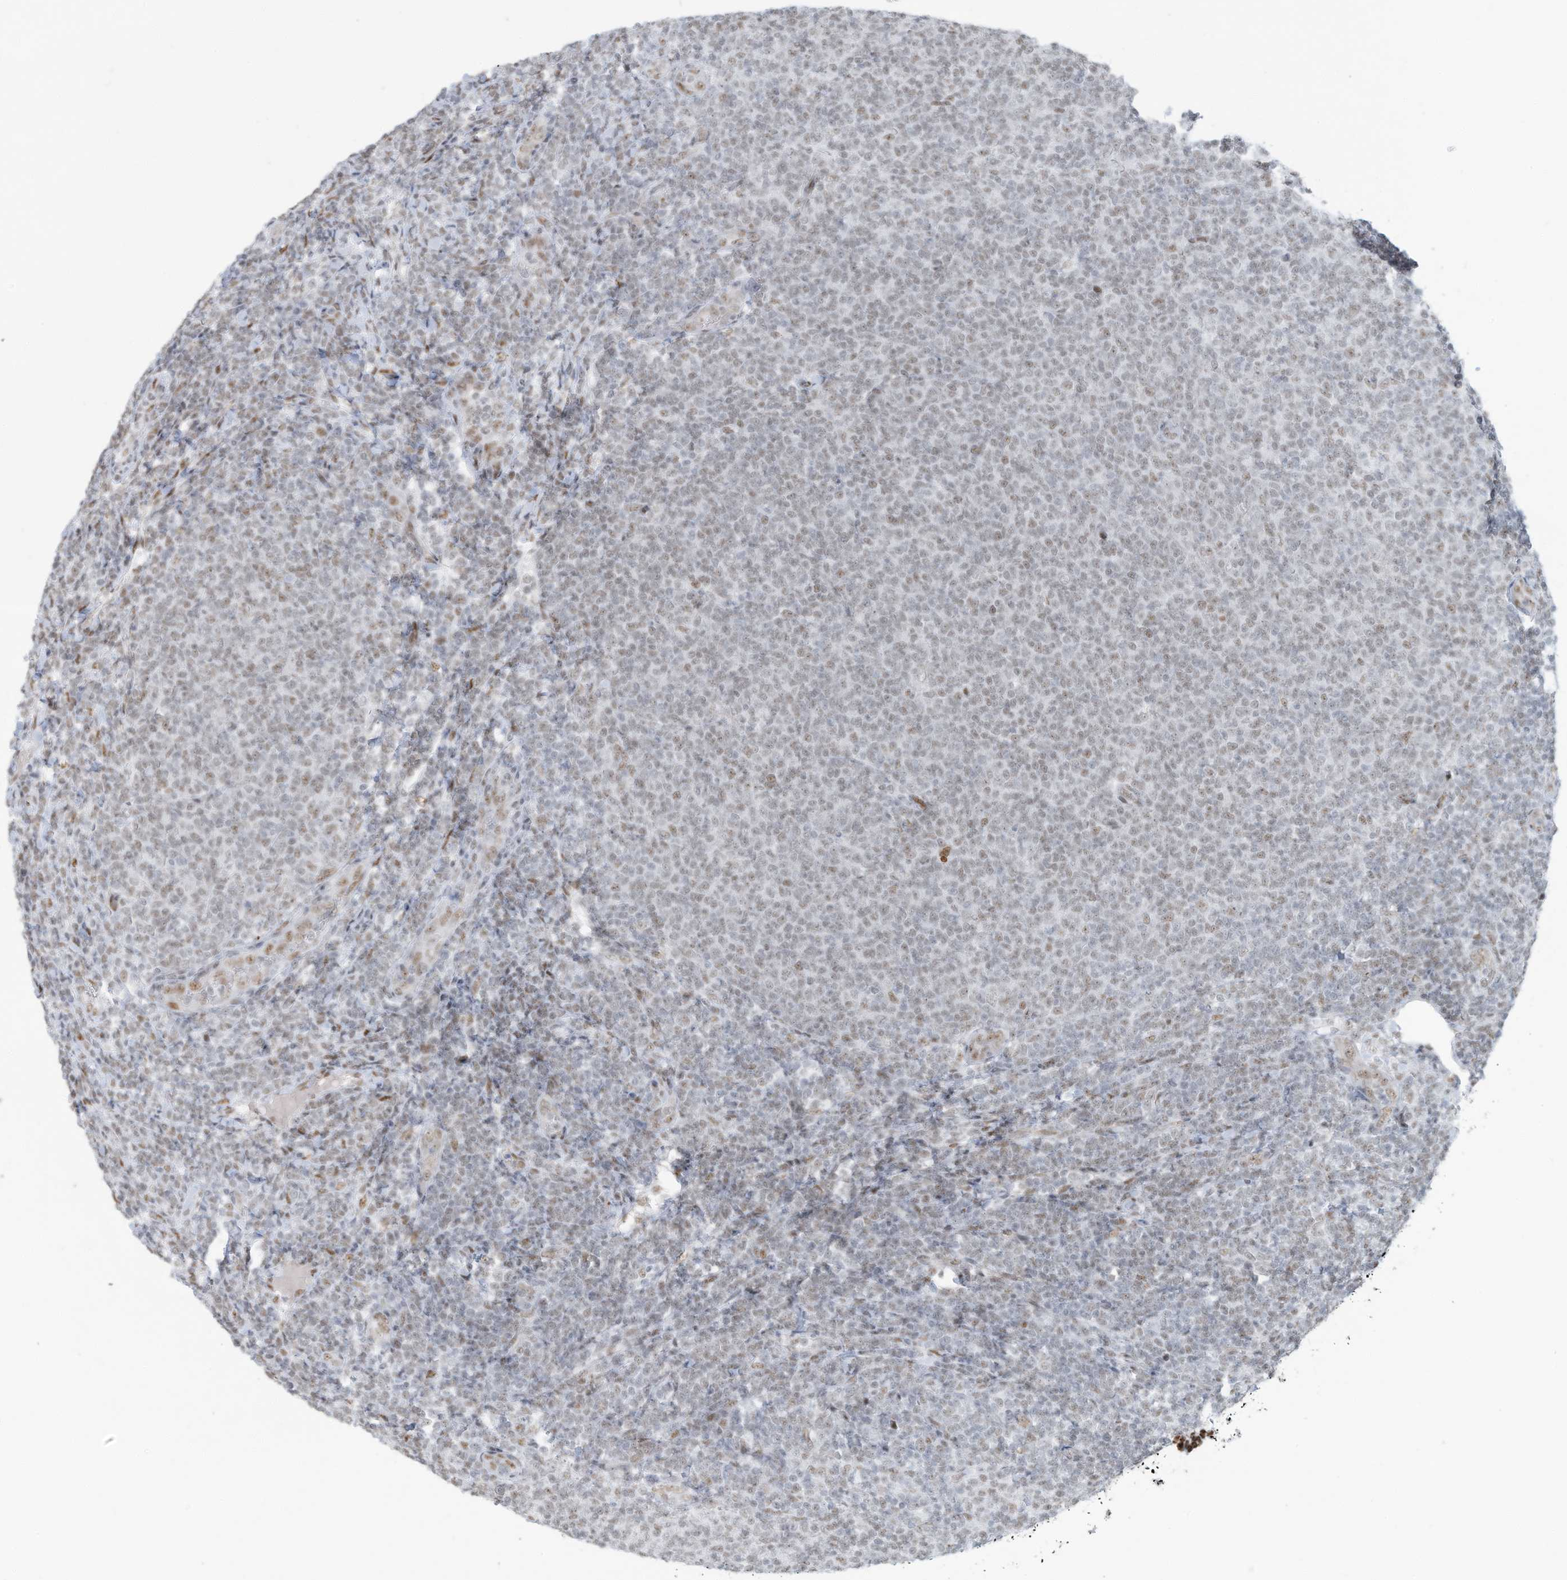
{"staining": {"intensity": "moderate", "quantity": "25%-75%", "location": "nuclear"}, "tissue": "lymphoma", "cell_type": "Tumor cells", "image_type": "cancer", "snomed": [{"axis": "morphology", "description": "Malignant lymphoma, non-Hodgkin's type, Low grade"}, {"axis": "topography", "description": "Lymph node"}], "caption": "Immunohistochemistry of lymphoma shows medium levels of moderate nuclear positivity in about 25%-75% of tumor cells. The protein is shown in brown color, while the nuclei are stained blue.", "gene": "SARNP", "patient": {"sex": "male", "age": 66}}